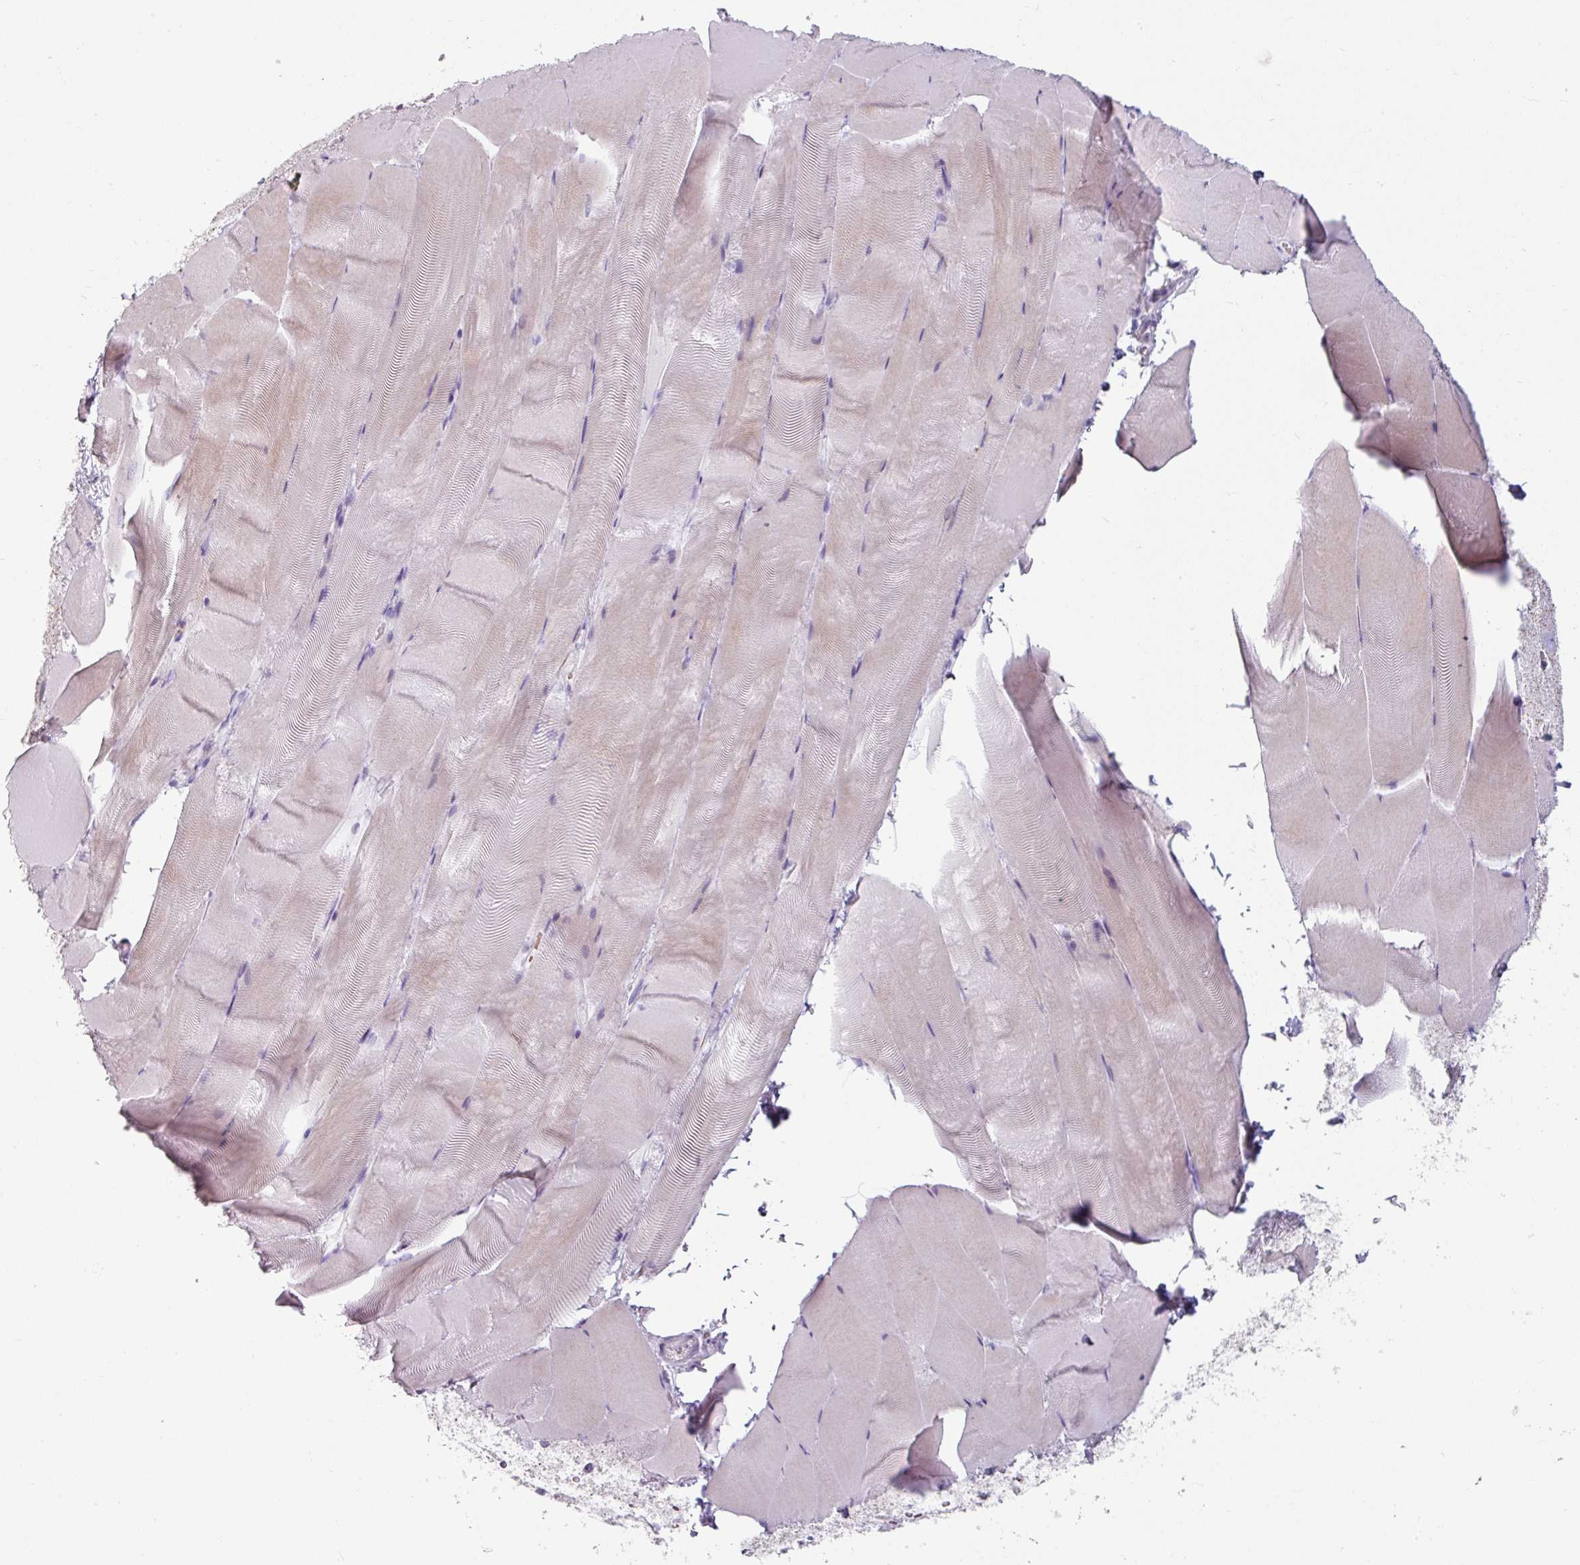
{"staining": {"intensity": "negative", "quantity": "none", "location": "none"}, "tissue": "skeletal muscle", "cell_type": "Myocytes", "image_type": "normal", "snomed": [{"axis": "morphology", "description": "Normal tissue, NOS"}, {"axis": "topography", "description": "Skeletal muscle"}], "caption": "The micrograph reveals no significant positivity in myocytes of skeletal muscle. (Immunohistochemistry (ihc), brightfield microscopy, high magnification).", "gene": "CLCA1", "patient": {"sex": "female", "age": 64}}